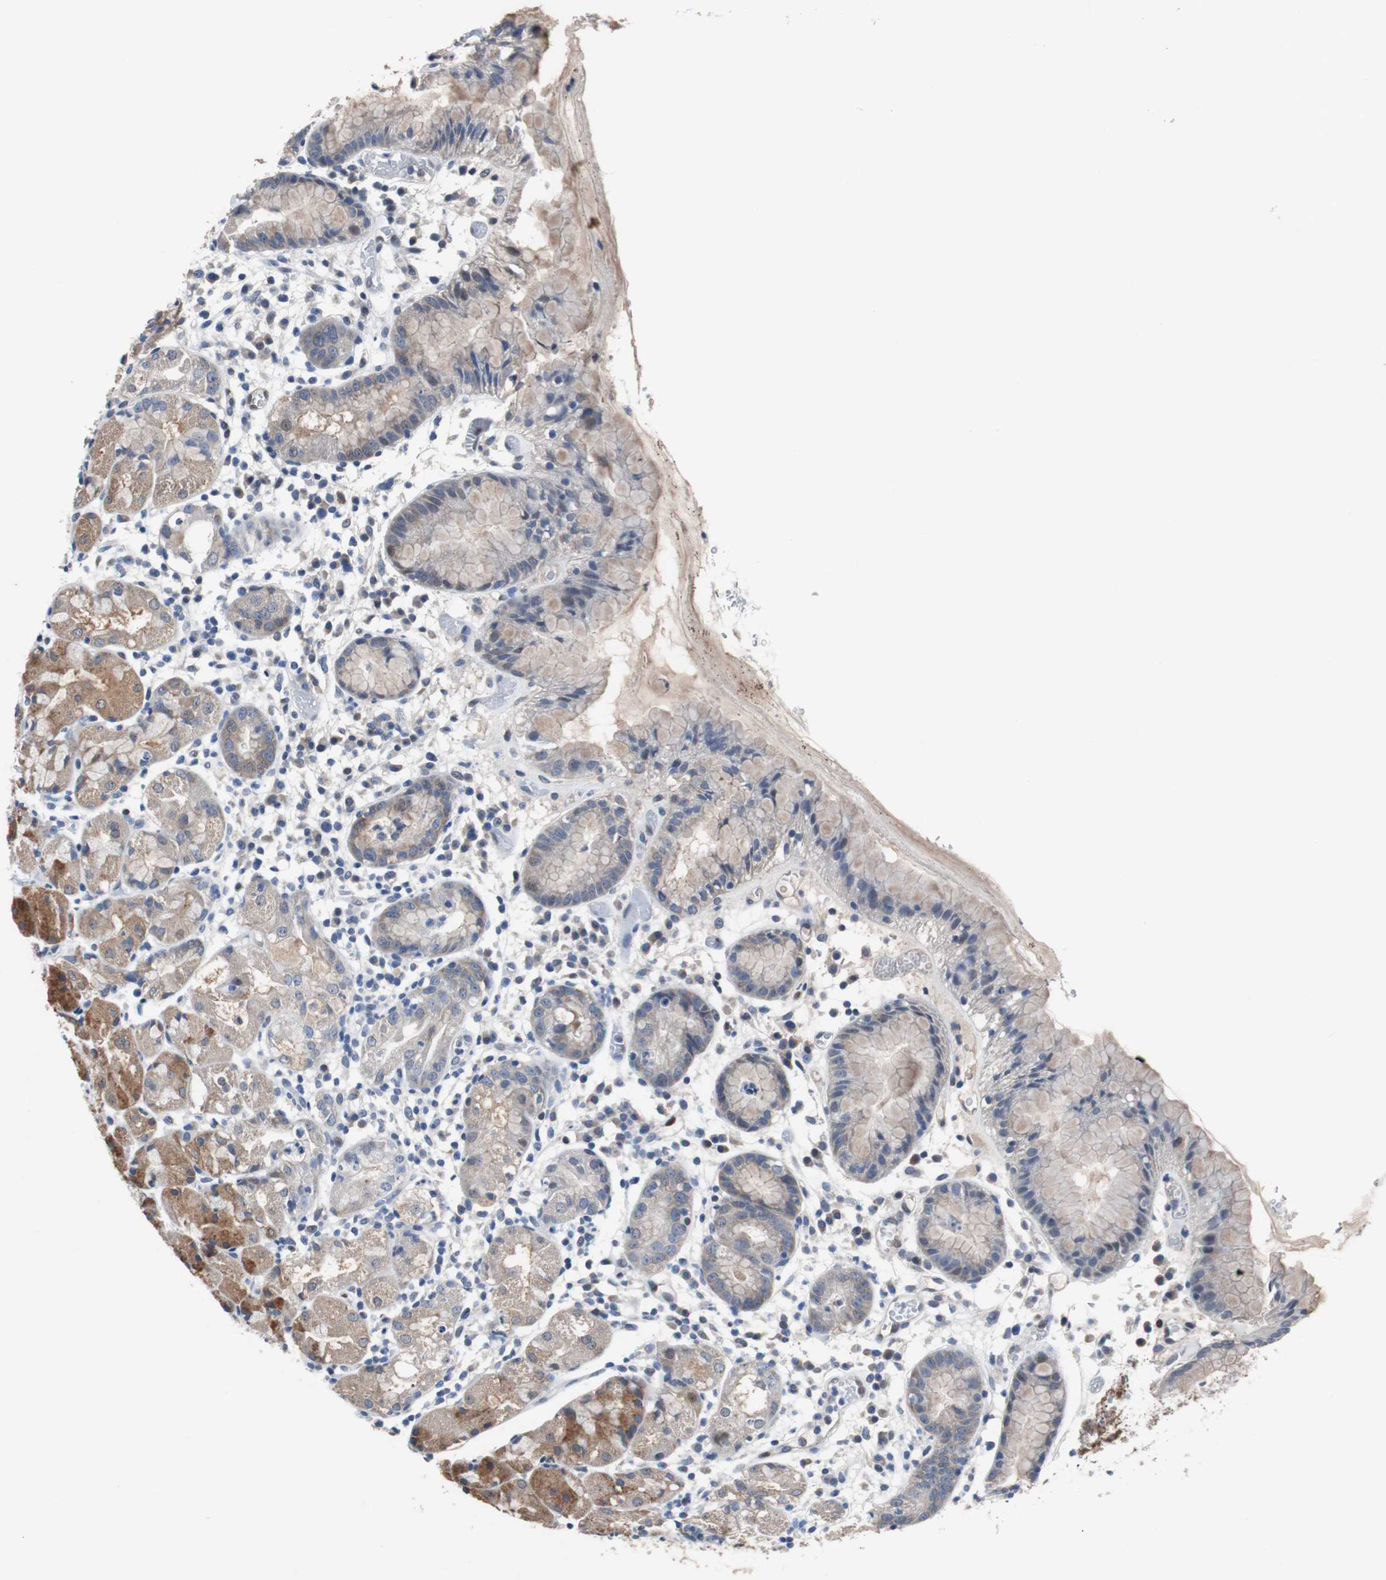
{"staining": {"intensity": "moderate", "quantity": "25%-75%", "location": "cytoplasmic/membranous"}, "tissue": "stomach", "cell_type": "Glandular cells", "image_type": "normal", "snomed": [{"axis": "morphology", "description": "Normal tissue, NOS"}, {"axis": "topography", "description": "Stomach"}, {"axis": "topography", "description": "Stomach, lower"}], "caption": "Moderate cytoplasmic/membranous positivity for a protein is present in about 25%-75% of glandular cells of normal stomach using immunohistochemistry (IHC).", "gene": "TP63", "patient": {"sex": "female", "age": 75}}